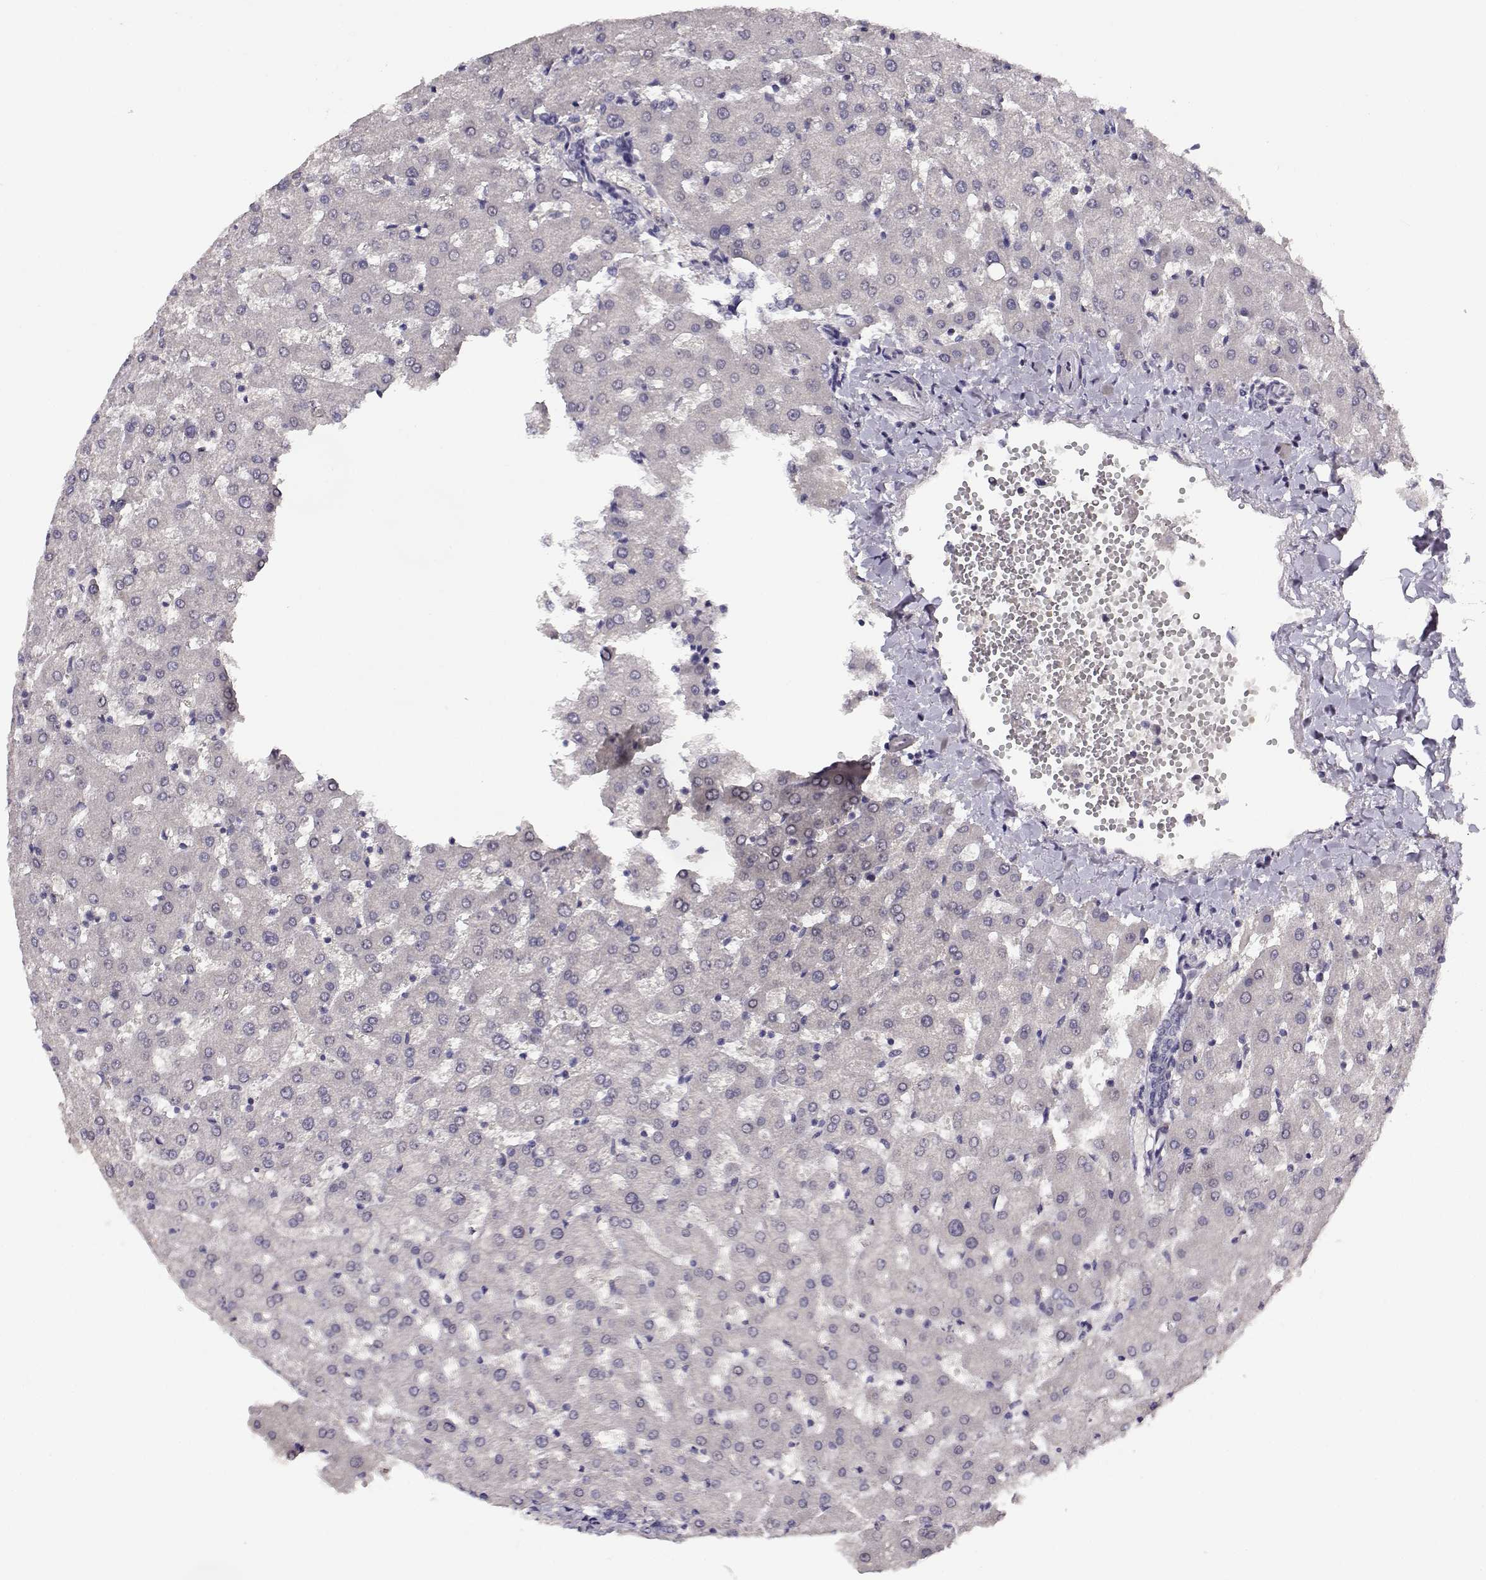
{"staining": {"intensity": "negative", "quantity": "none", "location": "none"}, "tissue": "liver", "cell_type": "Cholangiocytes", "image_type": "normal", "snomed": [{"axis": "morphology", "description": "Normal tissue, NOS"}, {"axis": "topography", "description": "Liver"}], "caption": "This photomicrograph is of benign liver stained with immunohistochemistry (IHC) to label a protein in brown with the nuclei are counter-stained blue. There is no positivity in cholangiocytes.", "gene": "RHOXF2", "patient": {"sex": "female", "age": 50}}